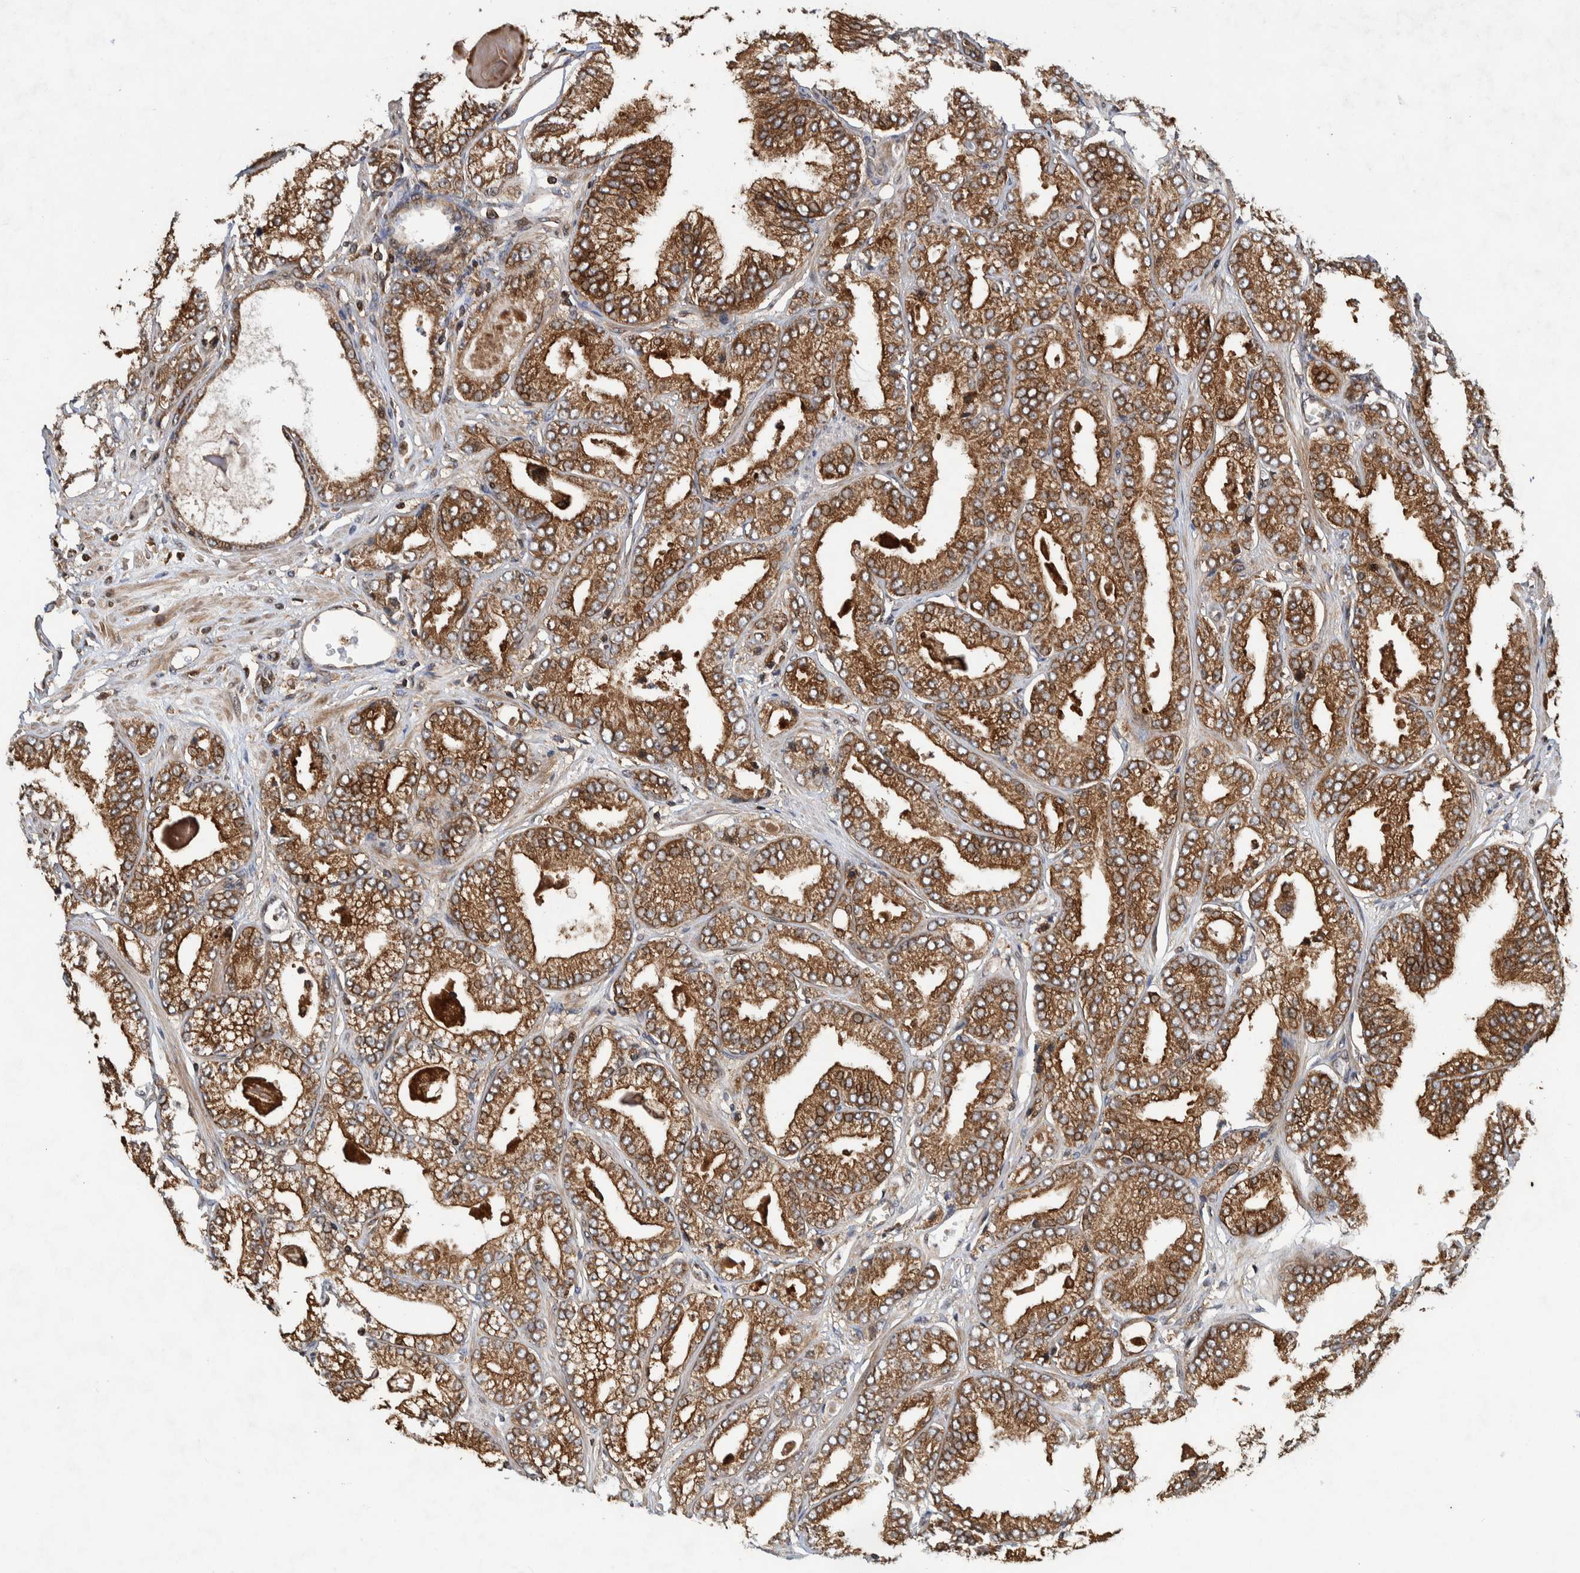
{"staining": {"intensity": "strong", "quantity": ">75%", "location": "cytoplasmic/membranous"}, "tissue": "prostate cancer", "cell_type": "Tumor cells", "image_type": "cancer", "snomed": [{"axis": "morphology", "description": "Adenocarcinoma, Low grade"}, {"axis": "topography", "description": "Prostate"}], "caption": "Low-grade adenocarcinoma (prostate) tissue shows strong cytoplasmic/membranous expression in about >75% of tumor cells, visualized by immunohistochemistry.", "gene": "CCDC57", "patient": {"sex": "male", "age": 52}}